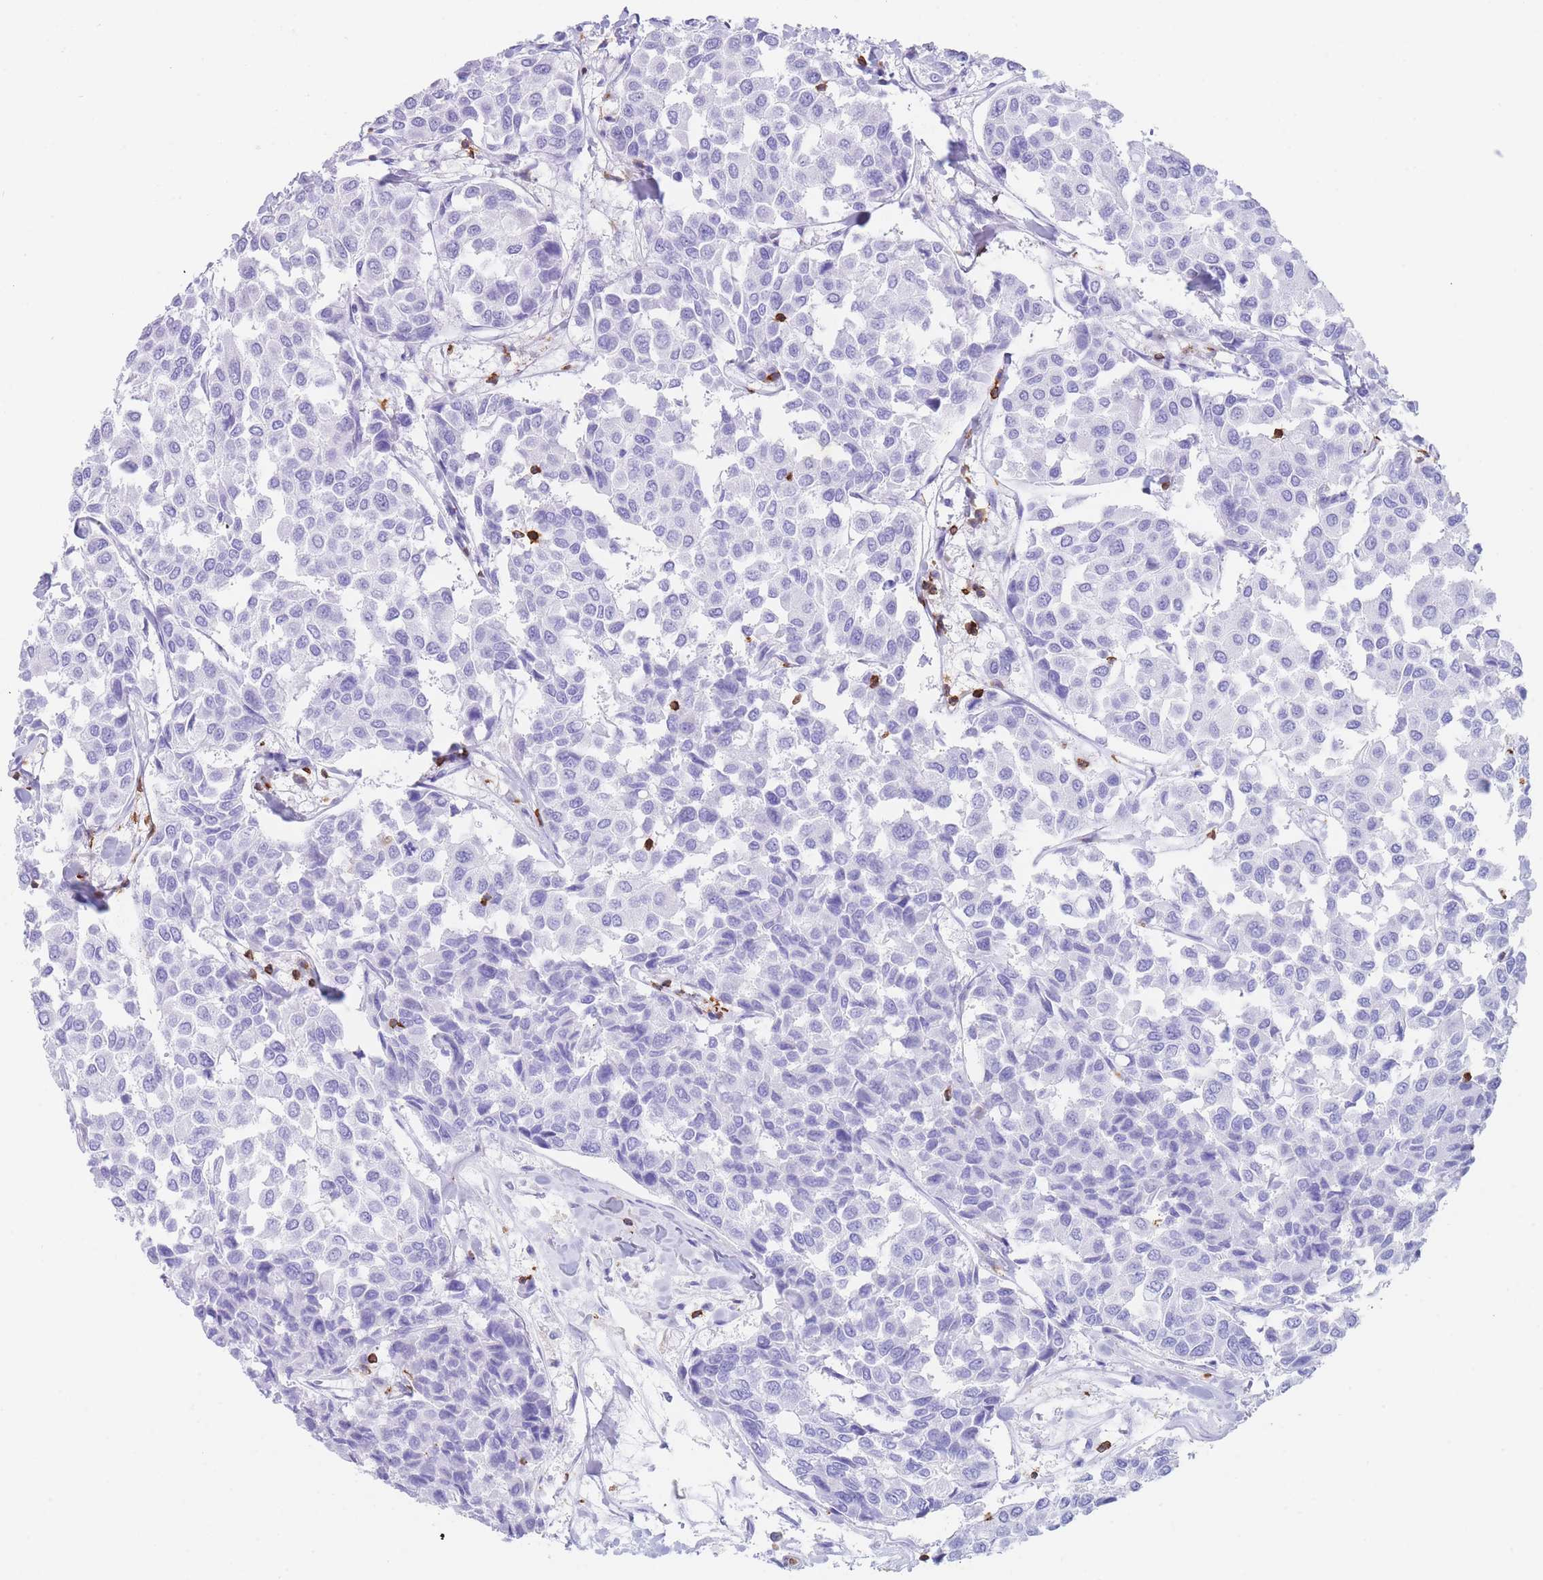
{"staining": {"intensity": "negative", "quantity": "none", "location": "none"}, "tissue": "breast cancer", "cell_type": "Tumor cells", "image_type": "cancer", "snomed": [{"axis": "morphology", "description": "Duct carcinoma"}, {"axis": "topography", "description": "Breast"}], "caption": "IHC image of neoplastic tissue: human breast cancer stained with DAB (3,3'-diaminobenzidine) demonstrates no significant protein positivity in tumor cells. (DAB (3,3'-diaminobenzidine) immunohistochemistry (IHC) with hematoxylin counter stain).", "gene": "CORO1A", "patient": {"sex": "female", "age": 55}}